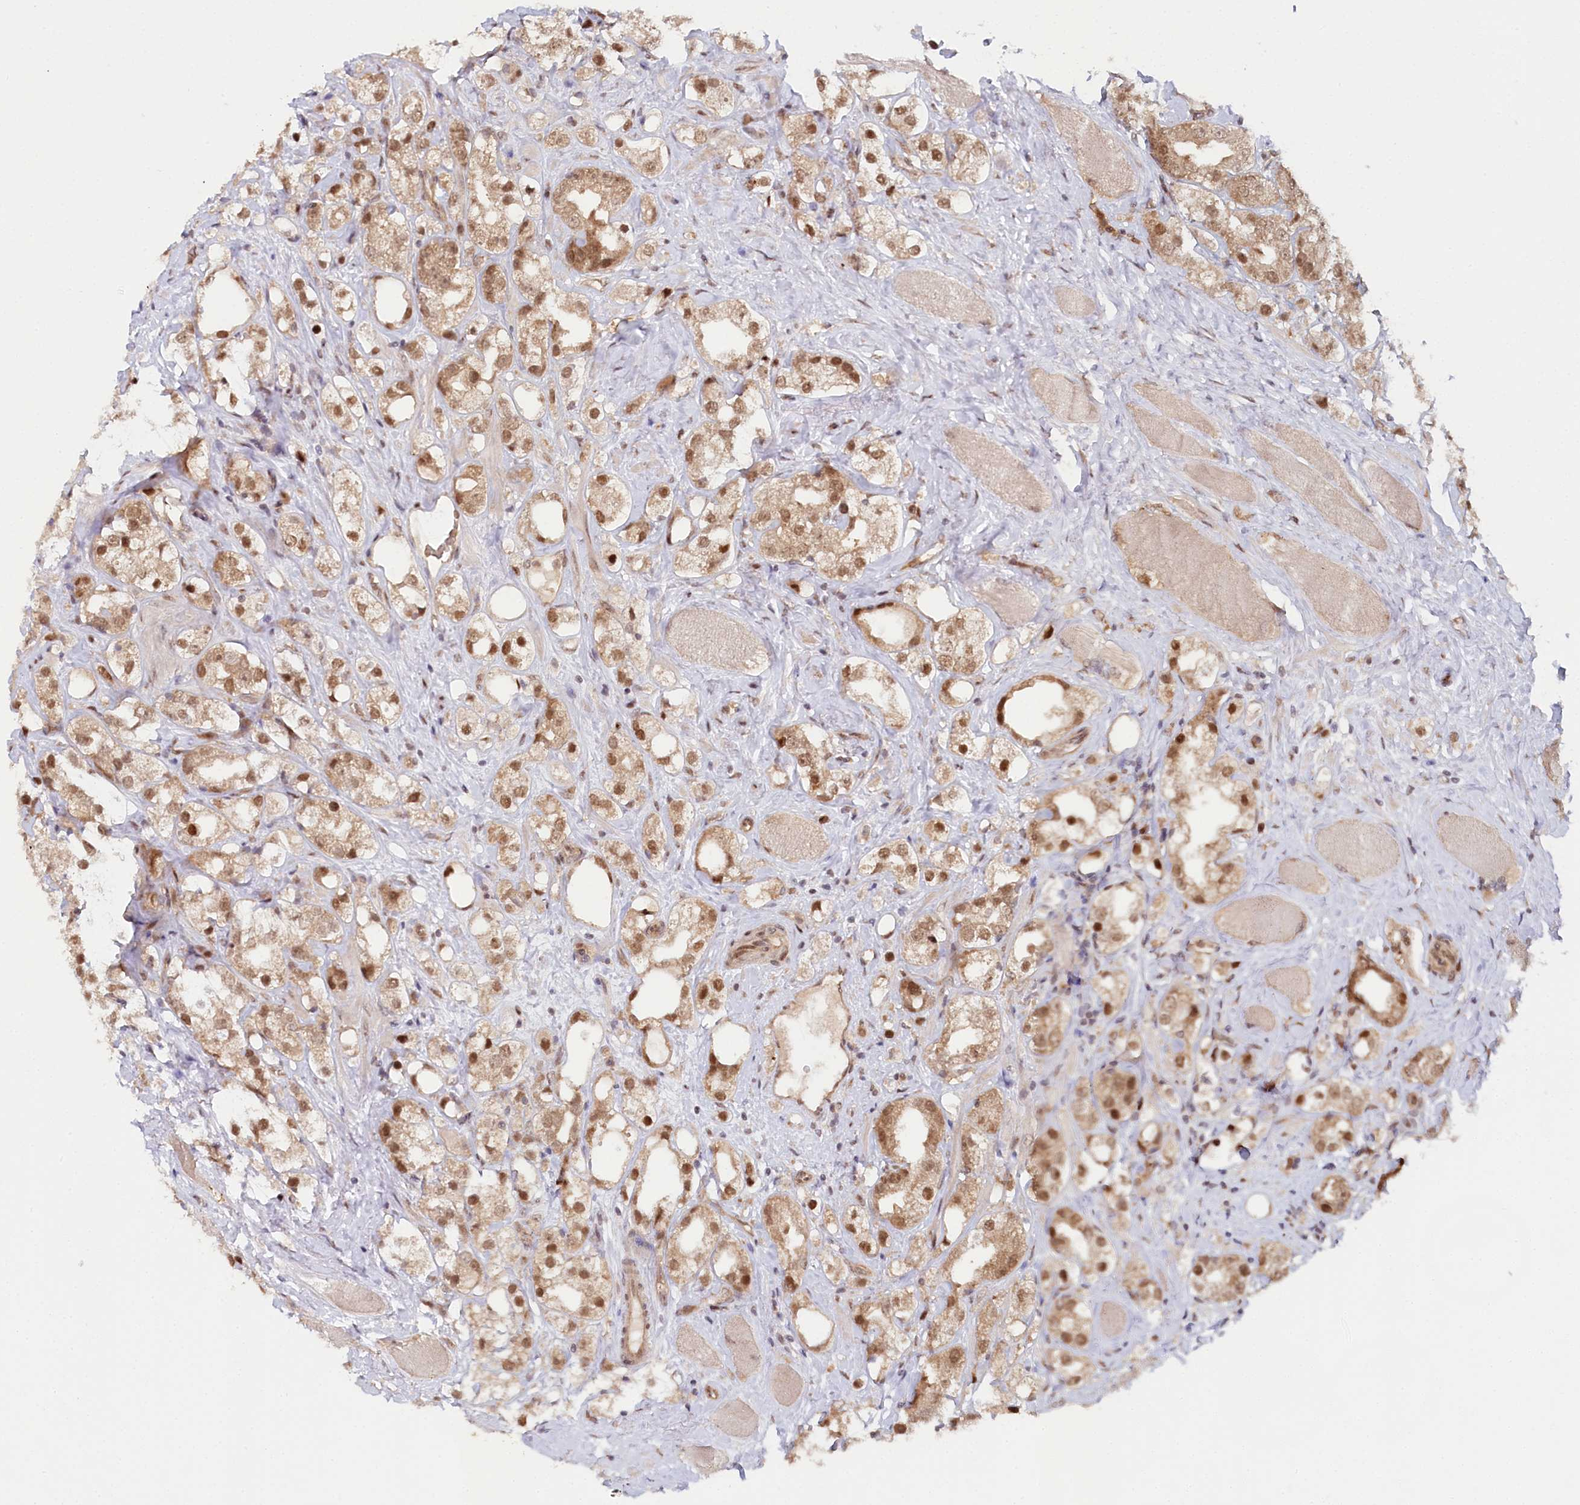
{"staining": {"intensity": "moderate", "quantity": ">75%", "location": "cytoplasmic/membranous,nuclear"}, "tissue": "prostate cancer", "cell_type": "Tumor cells", "image_type": "cancer", "snomed": [{"axis": "morphology", "description": "Adenocarcinoma, NOS"}, {"axis": "topography", "description": "Prostate"}], "caption": "Human adenocarcinoma (prostate) stained with a protein marker displays moderate staining in tumor cells.", "gene": "CCDC65", "patient": {"sex": "male", "age": 79}}